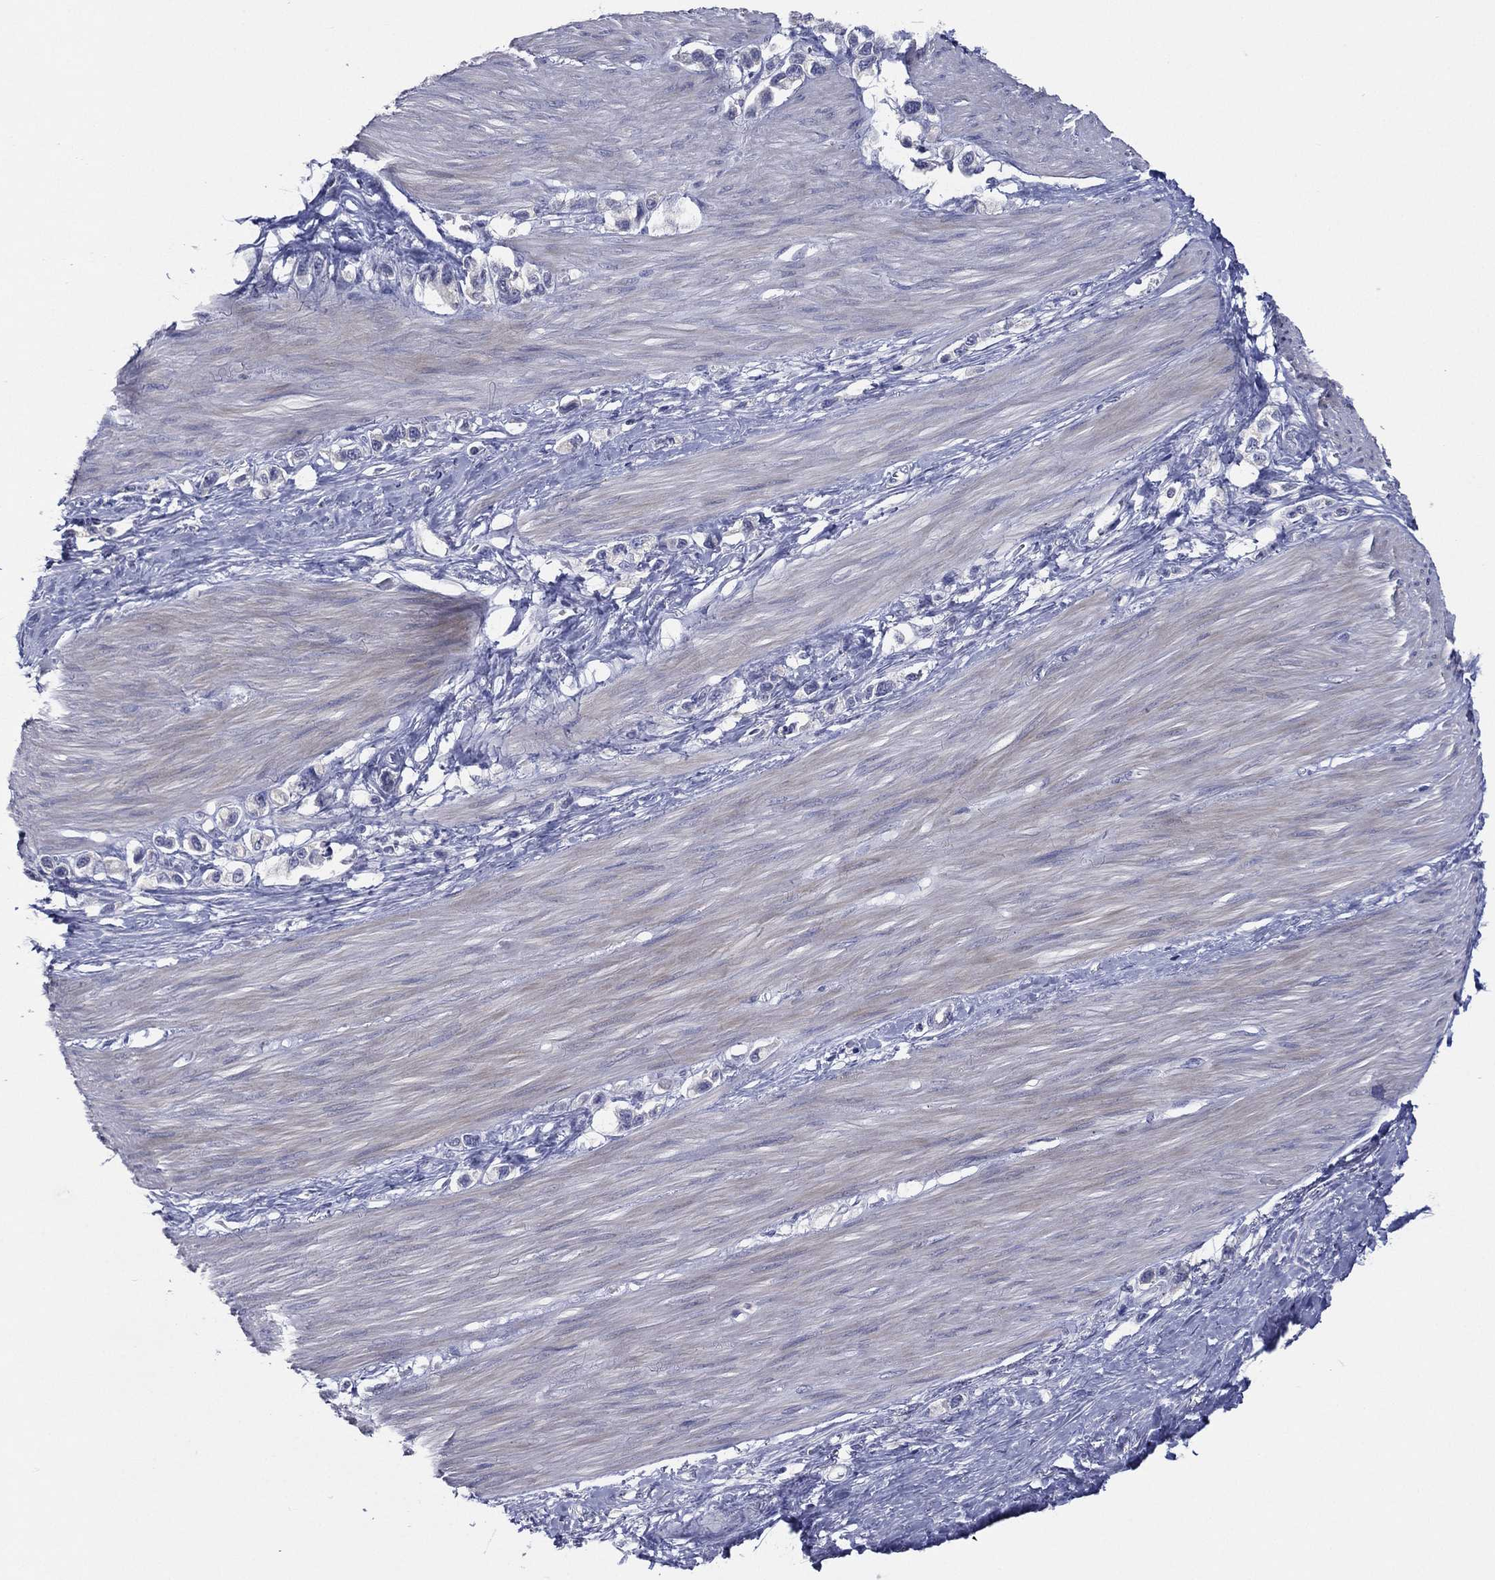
{"staining": {"intensity": "negative", "quantity": "none", "location": "none"}, "tissue": "stomach cancer", "cell_type": "Tumor cells", "image_type": "cancer", "snomed": [{"axis": "morphology", "description": "Normal tissue, NOS"}, {"axis": "morphology", "description": "Adenocarcinoma, NOS"}, {"axis": "morphology", "description": "Adenocarcinoma, High grade"}, {"axis": "topography", "description": "Stomach, upper"}, {"axis": "topography", "description": "Stomach"}], "caption": "Immunohistochemistry (IHC) histopathology image of human stomach cancer (adenocarcinoma) stained for a protein (brown), which displays no expression in tumor cells.", "gene": "SLC13A4", "patient": {"sex": "female", "age": 65}}